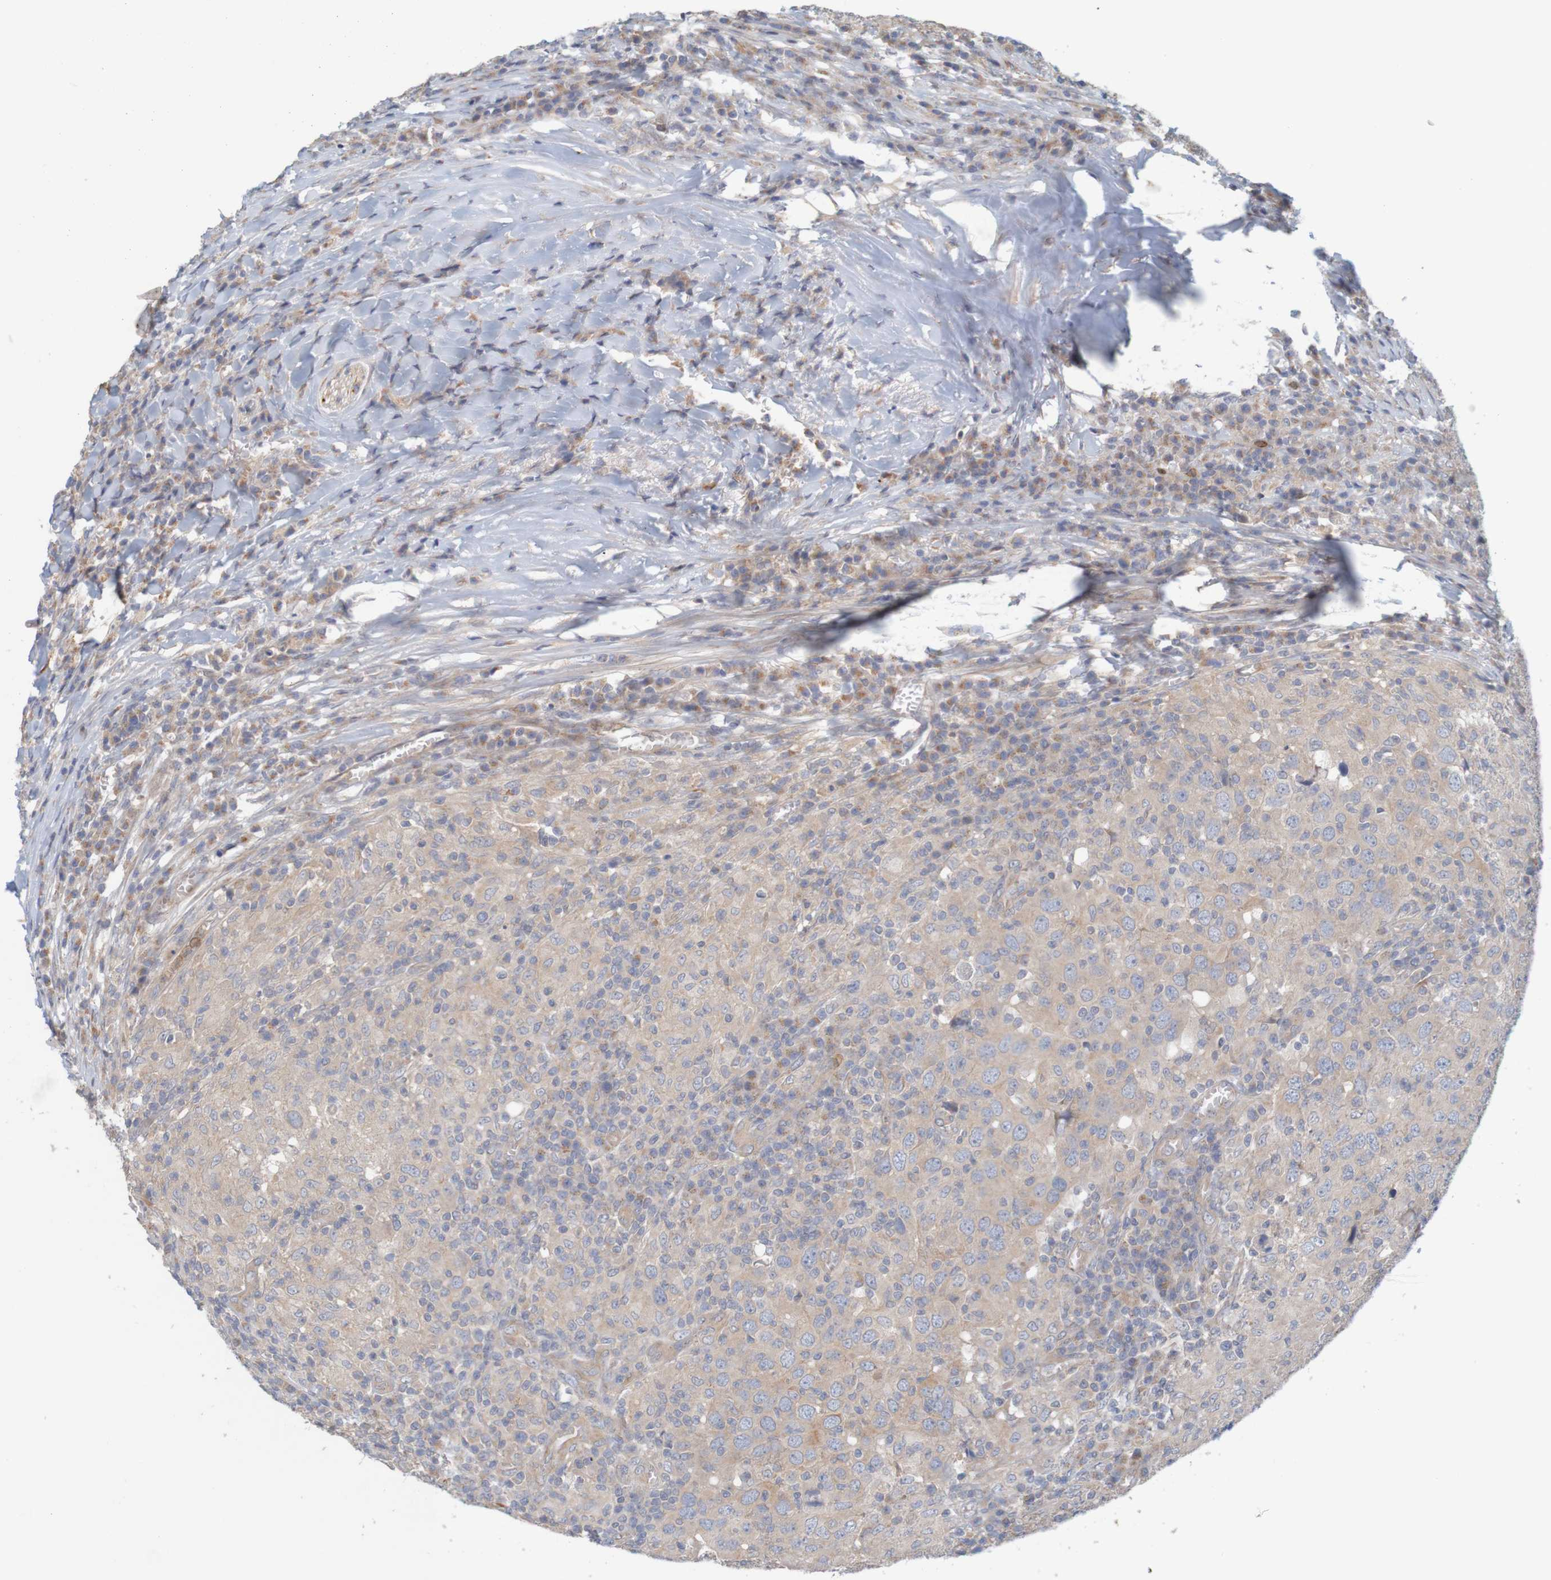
{"staining": {"intensity": "weak", "quantity": "<25%", "location": "cytoplasmic/membranous"}, "tissue": "head and neck cancer", "cell_type": "Tumor cells", "image_type": "cancer", "snomed": [{"axis": "morphology", "description": "Adenocarcinoma, NOS"}, {"axis": "topography", "description": "Salivary gland"}, {"axis": "topography", "description": "Head-Neck"}], "caption": "Micrograph shows no significant protein positivity in tumor cells of head and neck cancer.", "gene": "KRT23", "patient": {"sex": "female", "age": 65}}